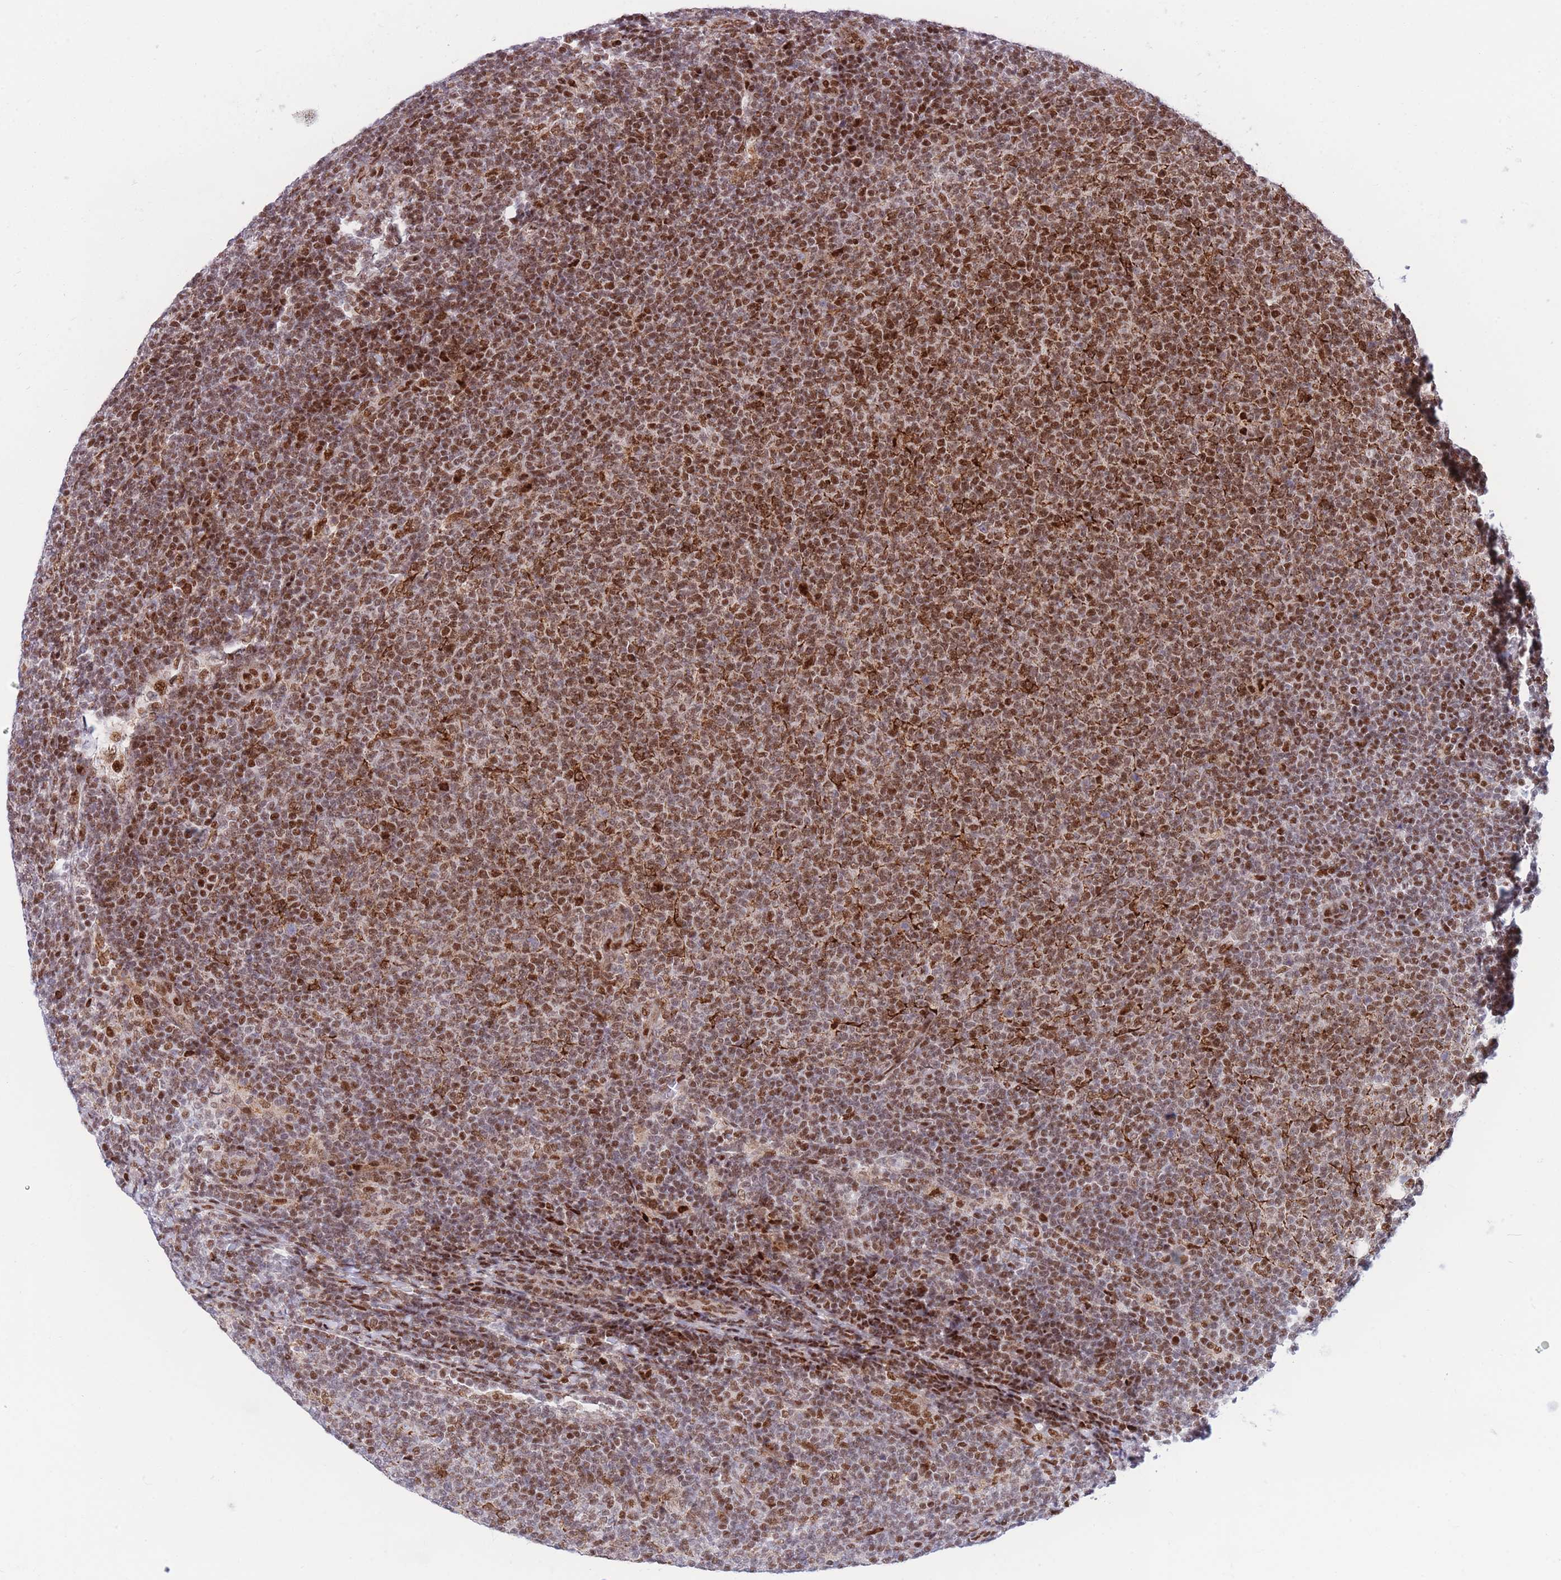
{"staining": {"intensity": "moderate", "quantity": ">75%", "location": "cytoplasmic/membranous,nuclear"}, "tissue": "lymphoma", "cell_type": "Tumor cells", "image_type": "cancer", "snomed": [{"axis": "morphology", "description": "Malignant lymphoma, non-Hodgkin's type, Low grade"}, {"axis": "topography", "description": "Lymph node"}], "caption": "Immunohistochemical staining of human lymphoma demonstrates moderate cytoplasmic/membranous and nuclear protein positivity in approximately >75% of tumor cells. (IHC, brightfield microscopy, high magnification).", "gene": "DNAJC3", "patient": {"sex": "male", "age": 66}}